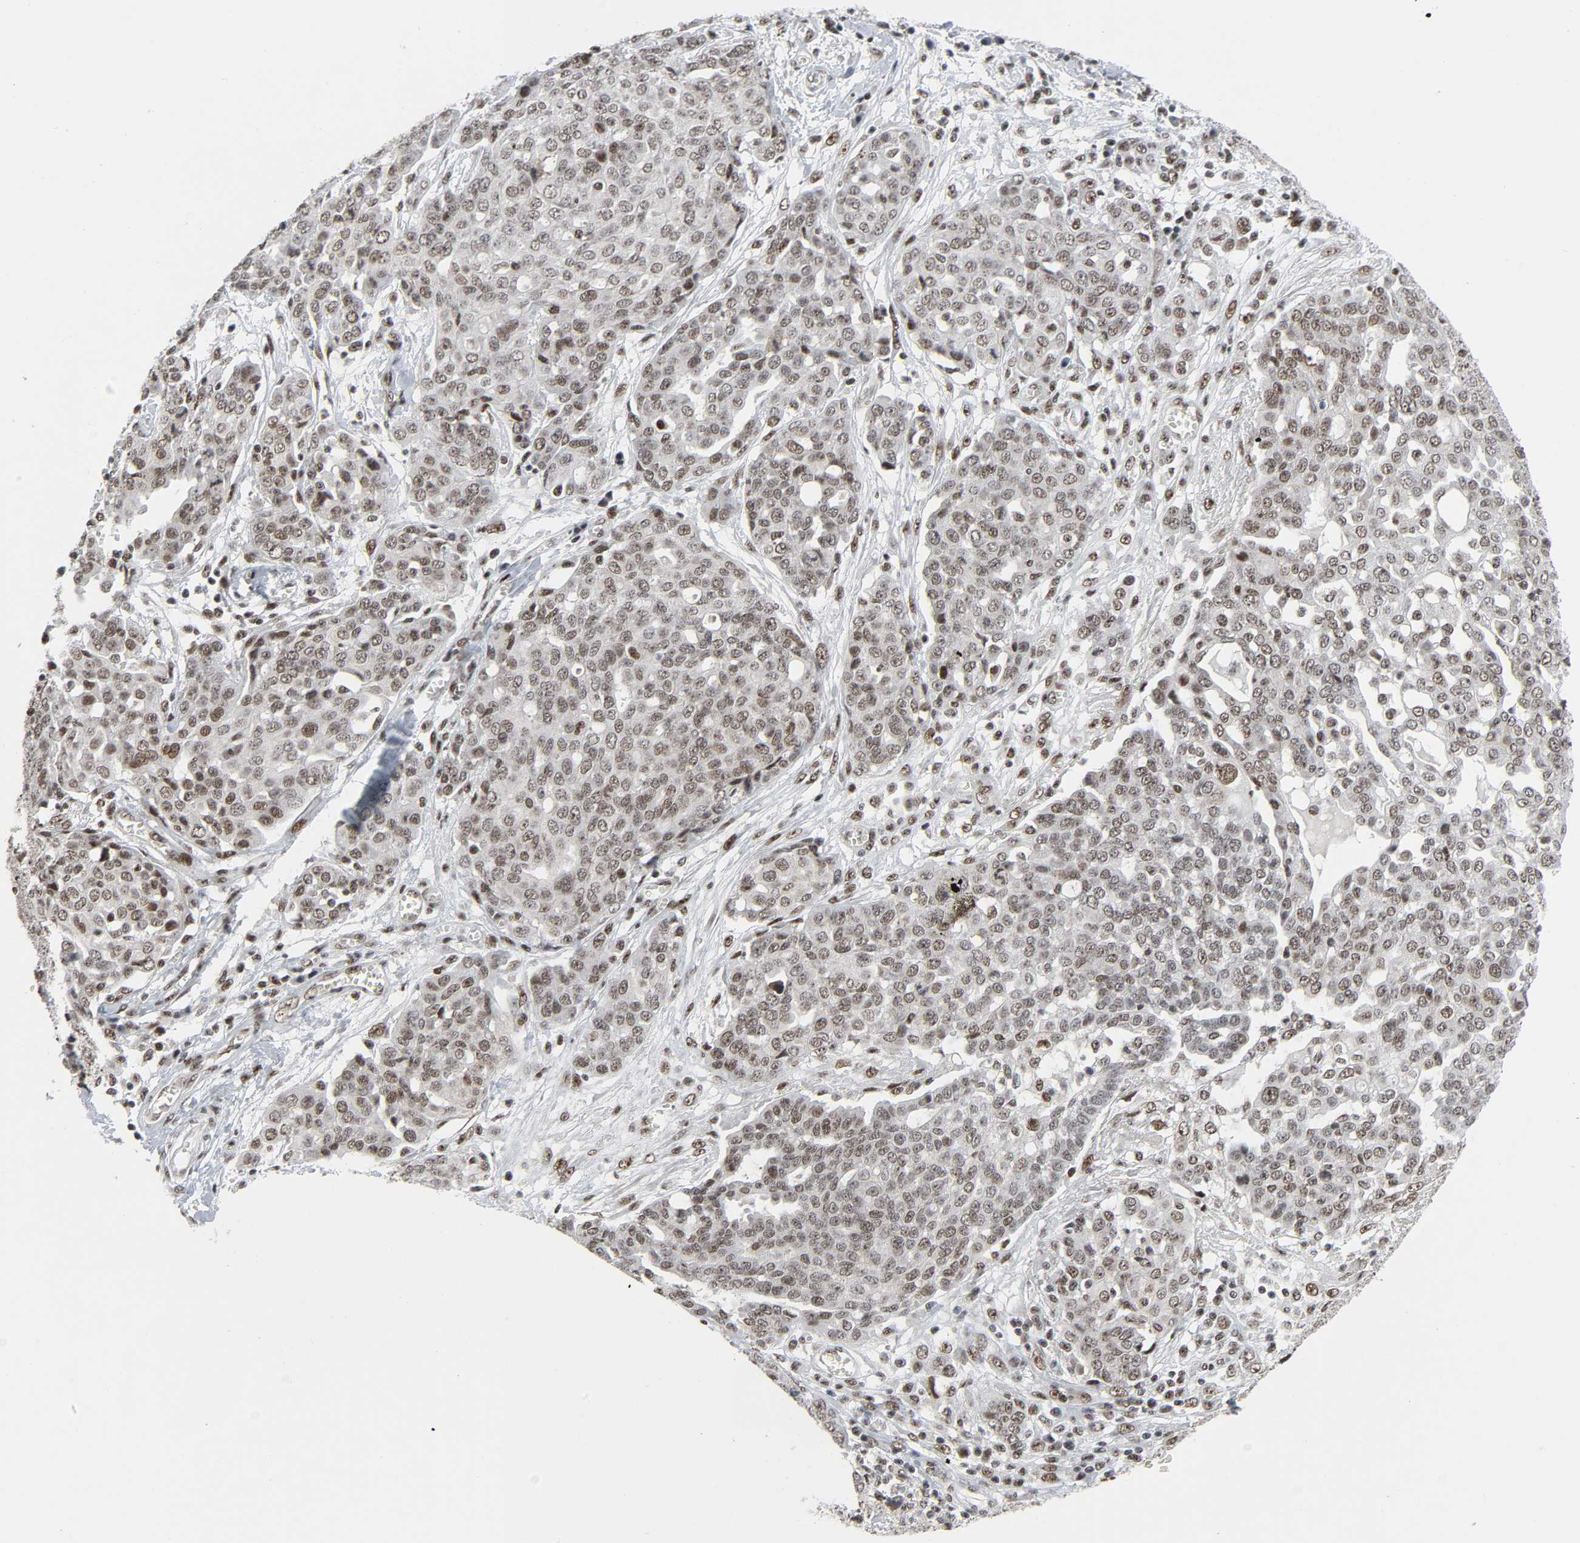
{"staining": {"intensity": "moderate", "quantity": ">75%", "location": "nuclear"}, "tissue": "ovarian cancer", "cell_type": "Tumor cells", "image_type": "cancer", "snomed": [{"axis": "morphology", "description": "Cystadenocarcinoma, serous, NOS"}, {"axis": "topography", "description": "Soft tissue"}, {"axis": "topography", "description": "Ovary"}], "caption": "A medium amount of moderate nuclear expression is seen in approximately >75% of tumor cells in serous cystadenocarcinoma (ovarian) tissue.", "gene": "CDK7", "patient": {"sex": "female", "age": 57}}